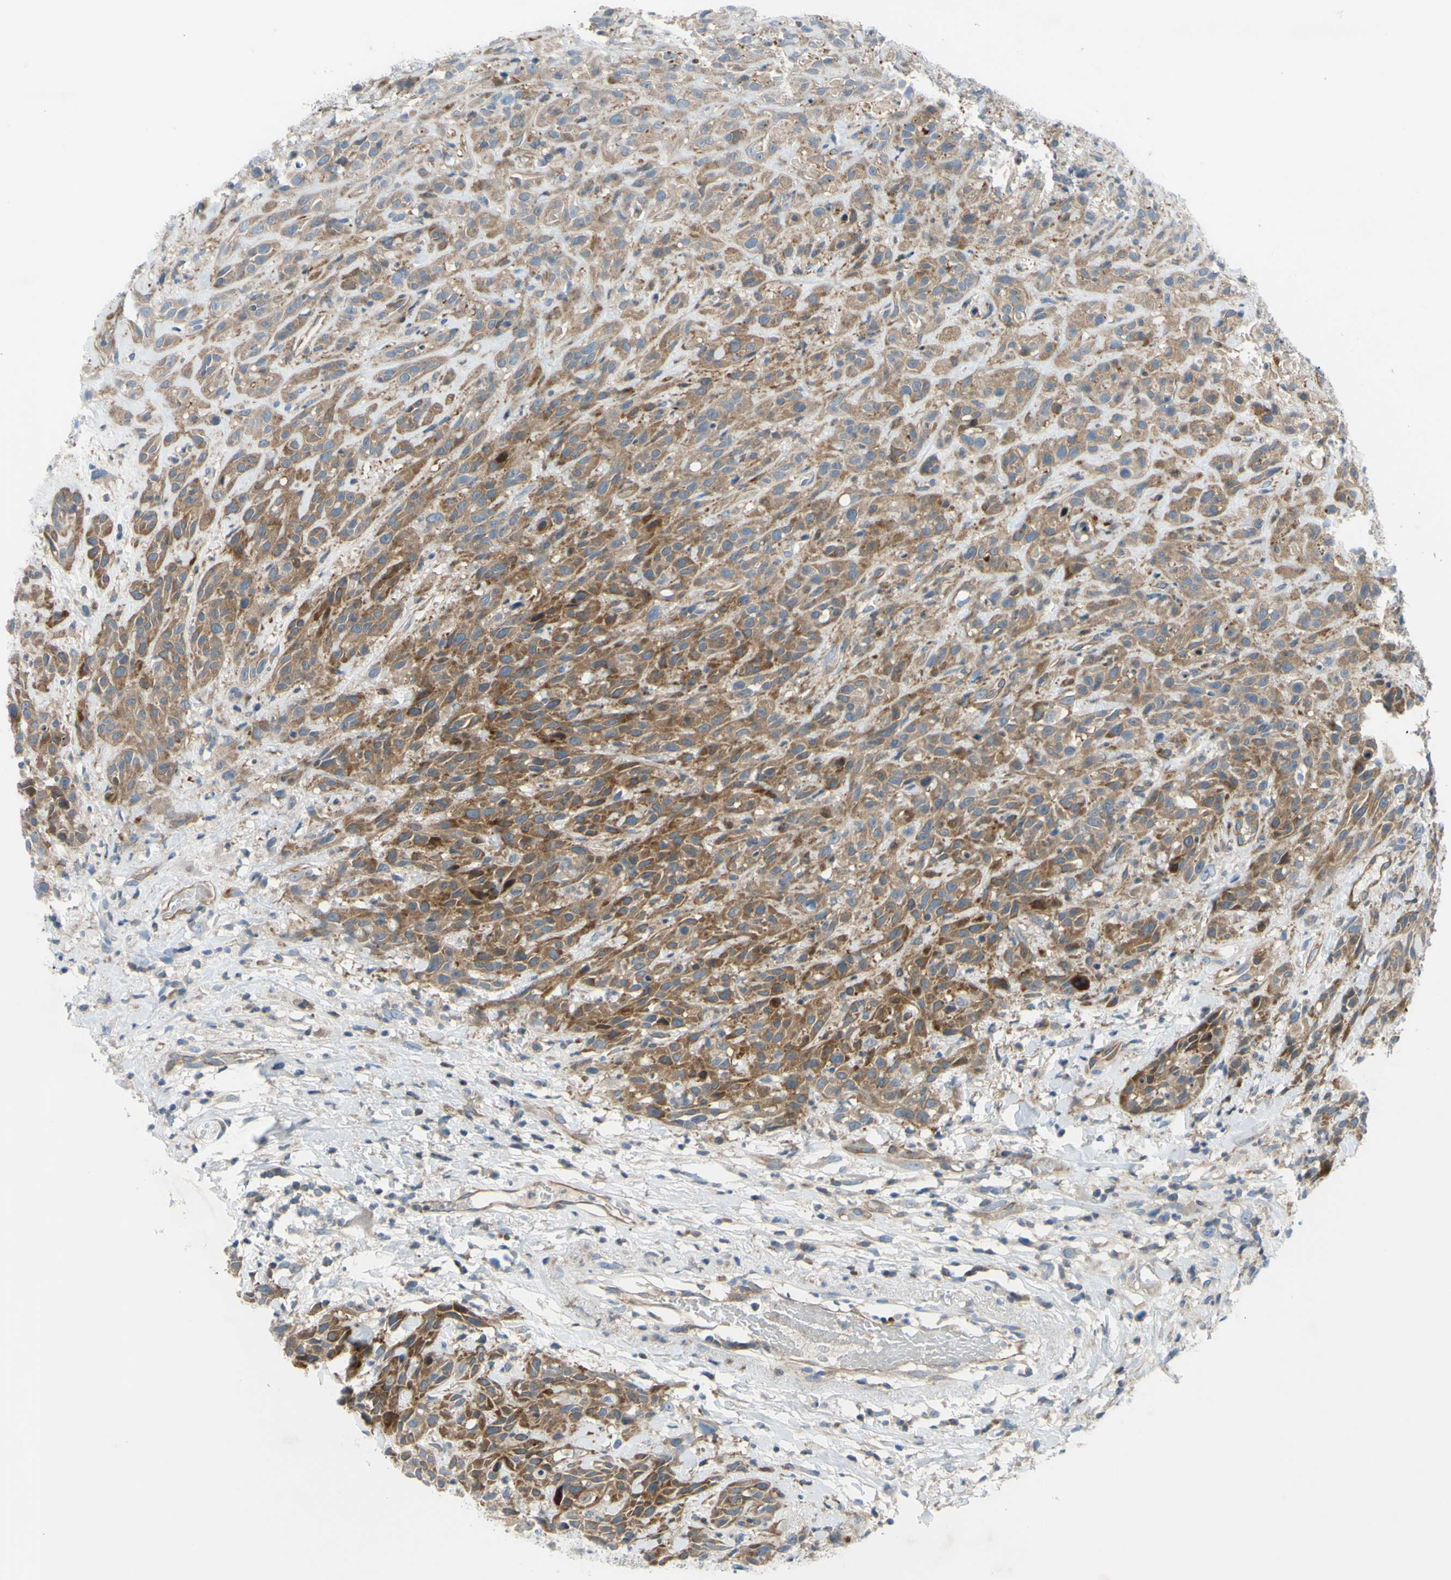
{"staining": {"intensity": "moderate", "quantity": ">75%", "location": "cytoplasmic/membranous"}, "tissue": "head and neck cancer", "cell_type": "Tumor cells", "image_type": "cancer", "snomed": [{"axis": "morphology", "description": "Normal tissue, NOS"}, {"axis": "morphology", "description": "Squamous cell carcinoma, NOS"}, {"axis": "topography", "description": "Cartilage tissue"}, {"axis": "topography", "description": "Head-Neck"}], "caption": "Immunohistochemistry micrograph of squamous cell carcinoma (head and neck) stained for a protein (brown), which demonstrates medium levels of moderate cytoplasmic/membranous staining in approximately >75% of tumor cells.", "gene": "PAK2", "patient": {"sex": "male", "age": 62}}